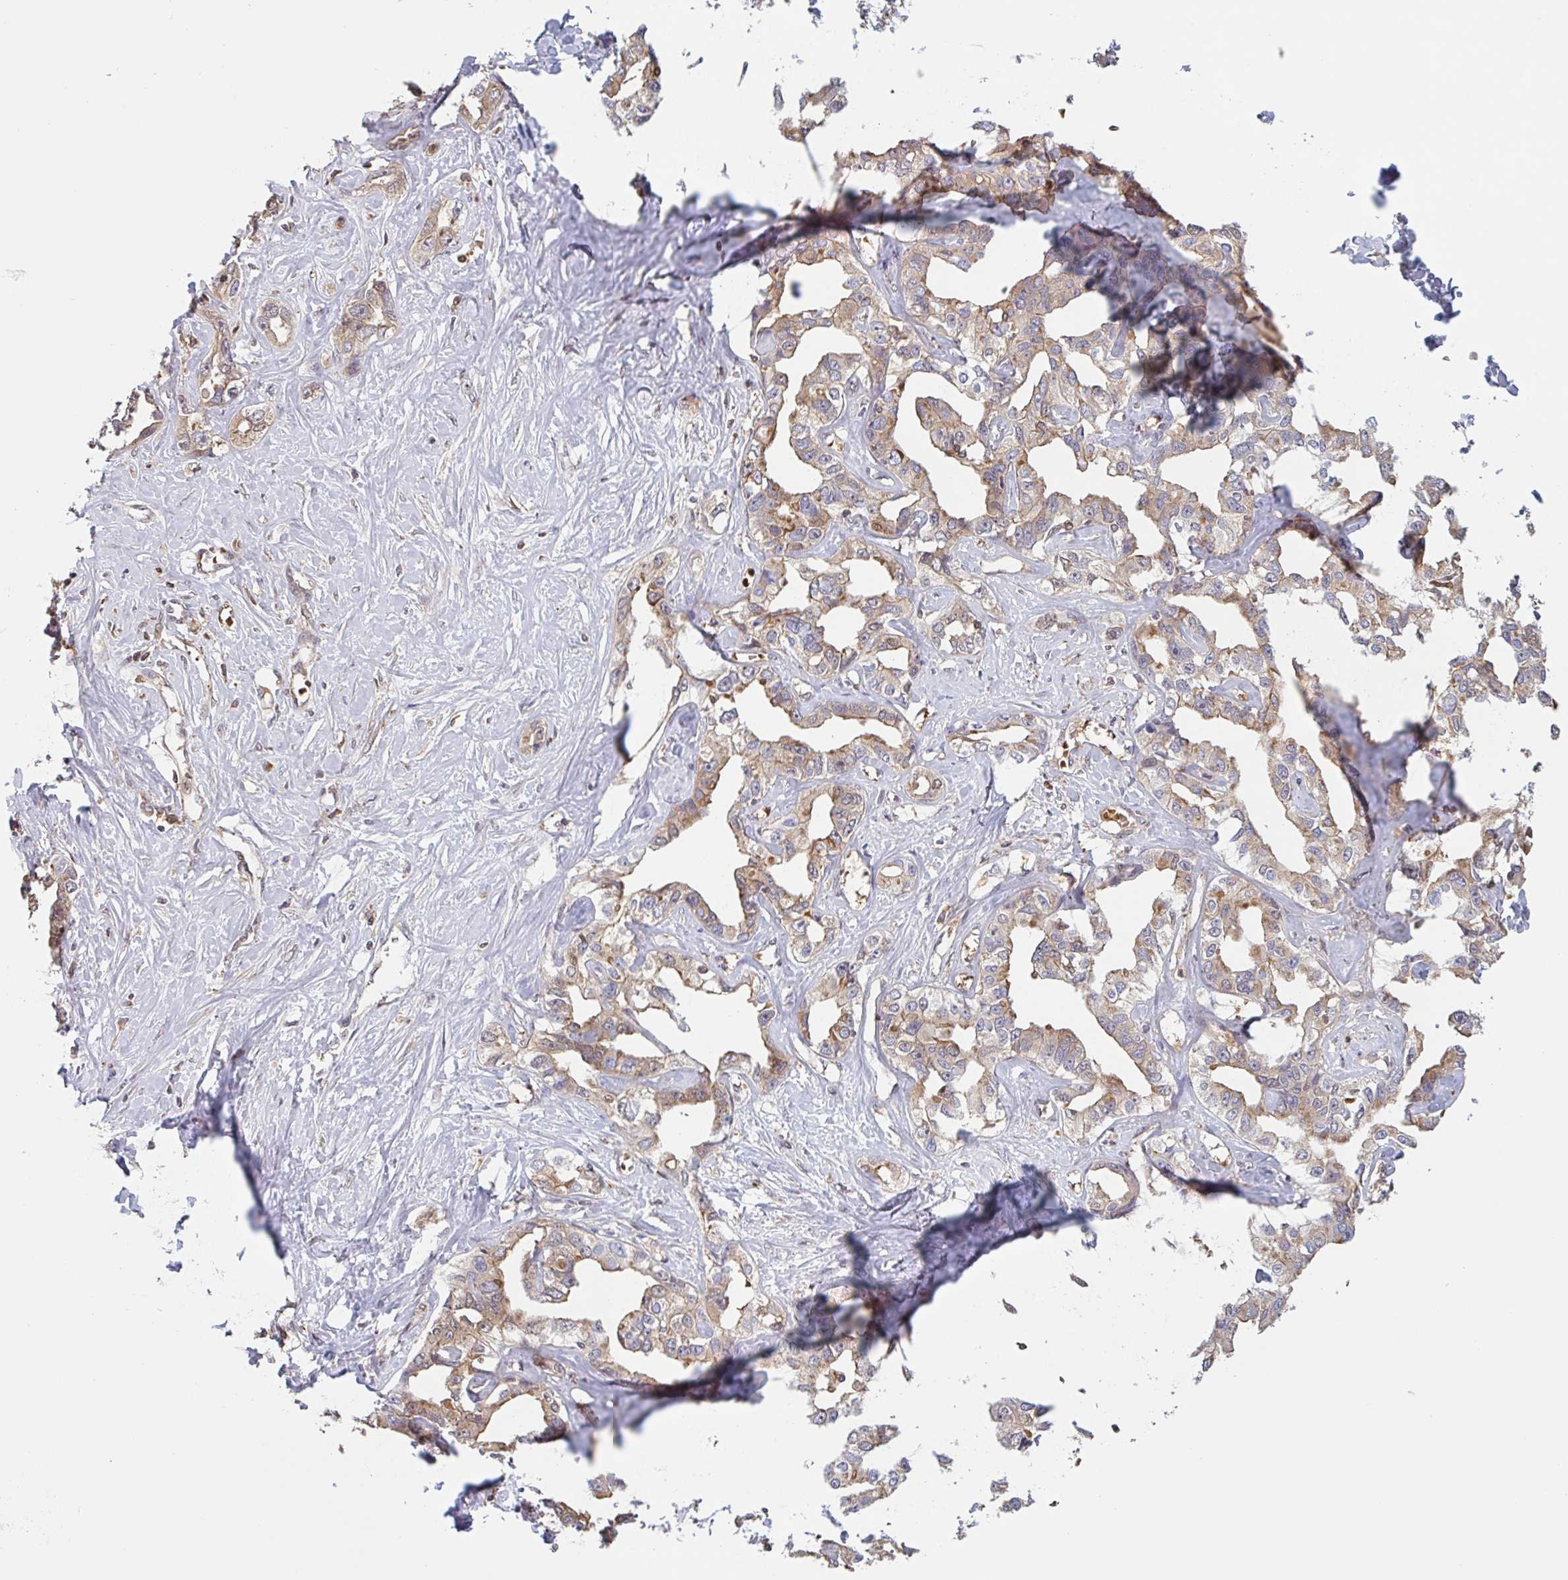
{"staining": {"intensity": "weak", "quantity": ">75%", "location": "cytoplasmic/membranous"}, "tissue": "liver cancer", "cell_type": "Tumor cells", "image_type": "cancer", "snomed": [{"axis": "morphology", "description": "Cholangiocarcinoma"}, {"axis": "topography", "description": "Liver"}], "caption": "Protein staining of cholangiocarcinoma (liver) tissue exhibits weak cytoplasmic/membranous expression in approximately >75% of tumor cells.", "gene": "OTOP2", "patient": {"sex": "male", "age": 59}}